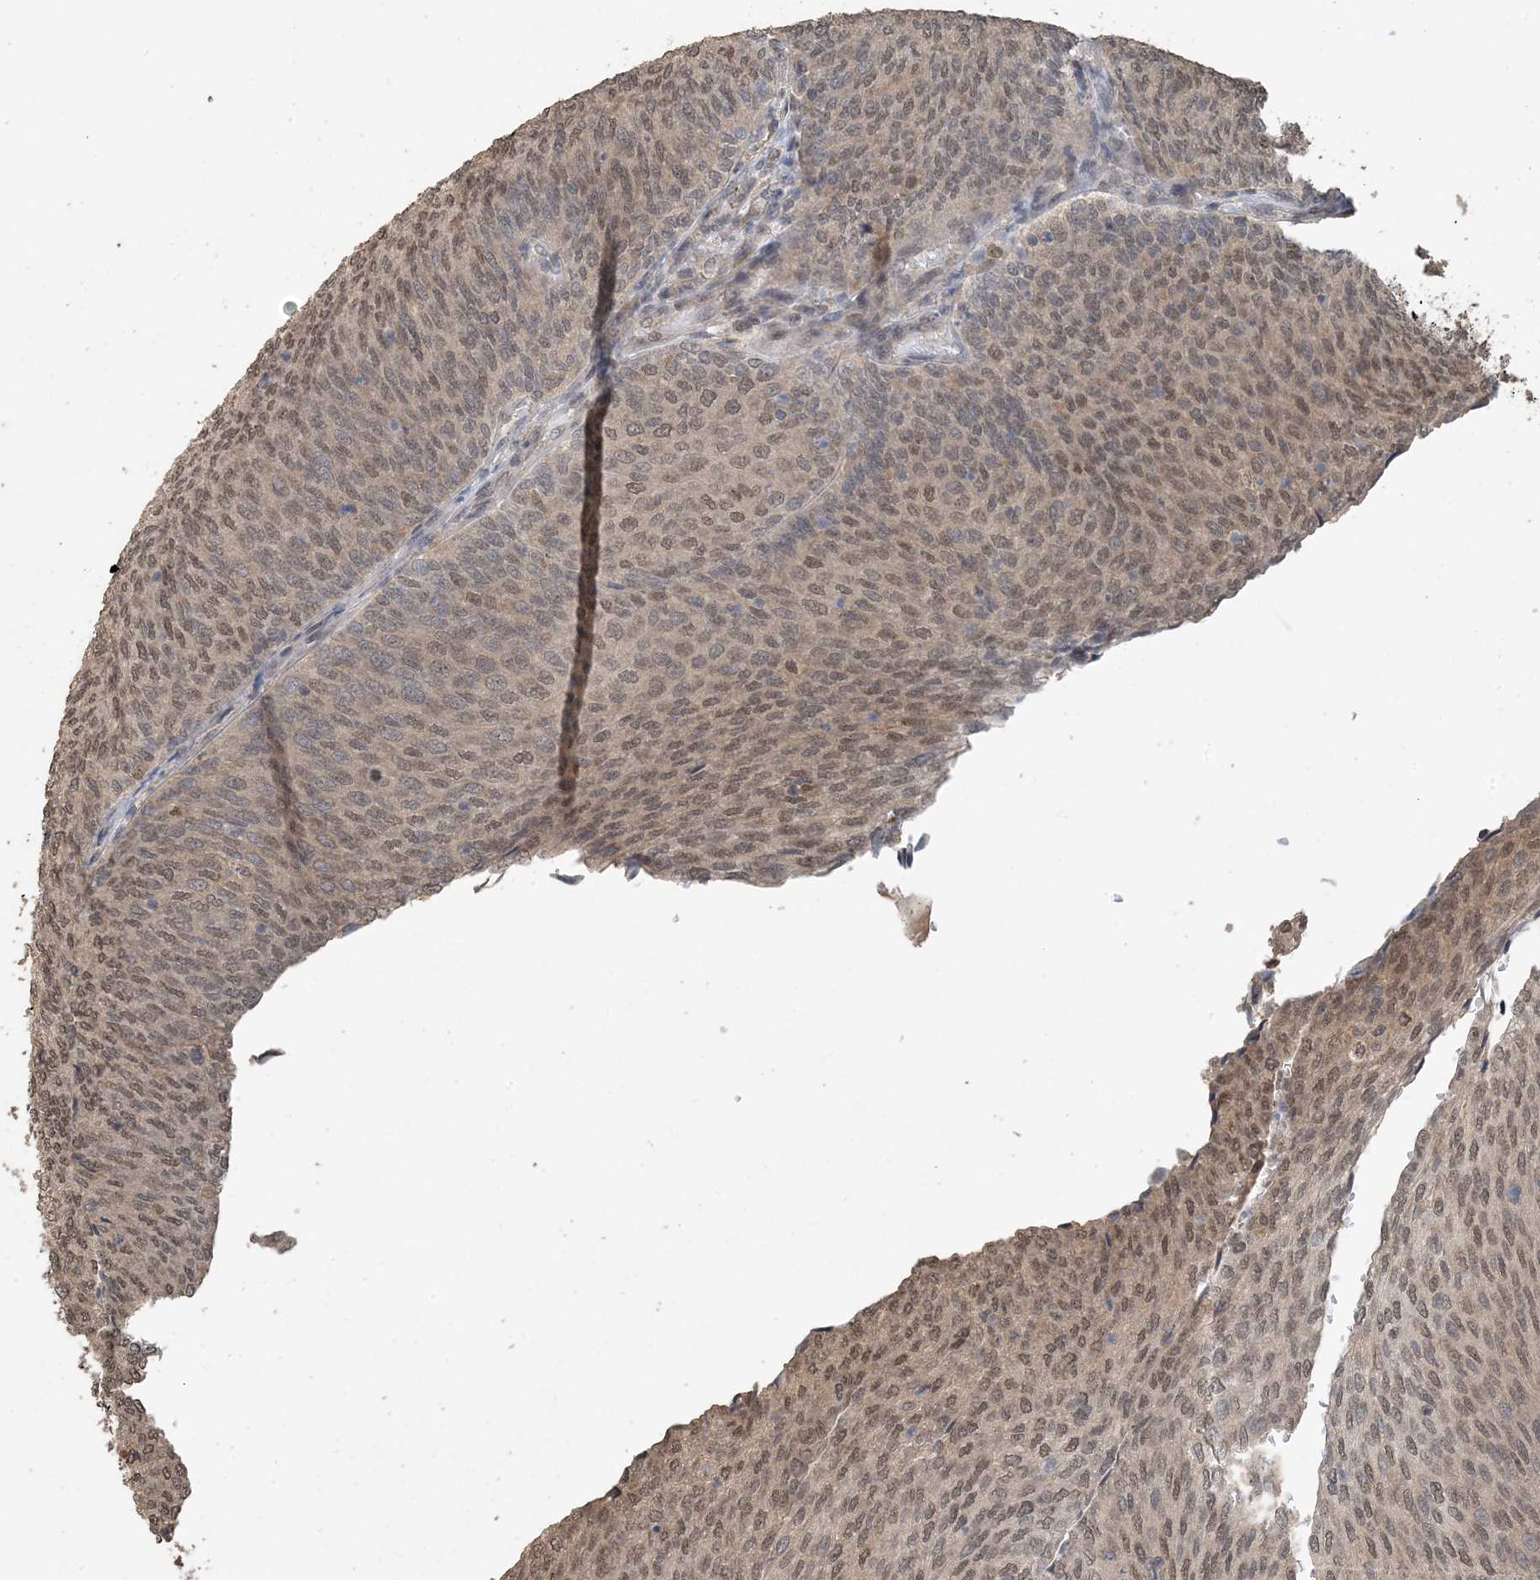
{"staining": {"intensity": "moderate", "quantity": ">75%", "location": "nuclear"}, "tissue": "urothelial cancer", "cell_type": "Tumor cells", "image_type": "cancer", "snomed": [{"axis": "morphology", "description": "Urothelial carcinoma, Low grade"}, {"axis": "topography", "description": "Urinary bladder"}], "caption": "Immunohistochemistry image of human urothelial cancer stained for a protein (brown), which exhibits medium levels of moderate nuclear staining in about >75% of tumor cells.", "gene": "ZC3H12A", "patient": {"sex": "female", "age": 79}}